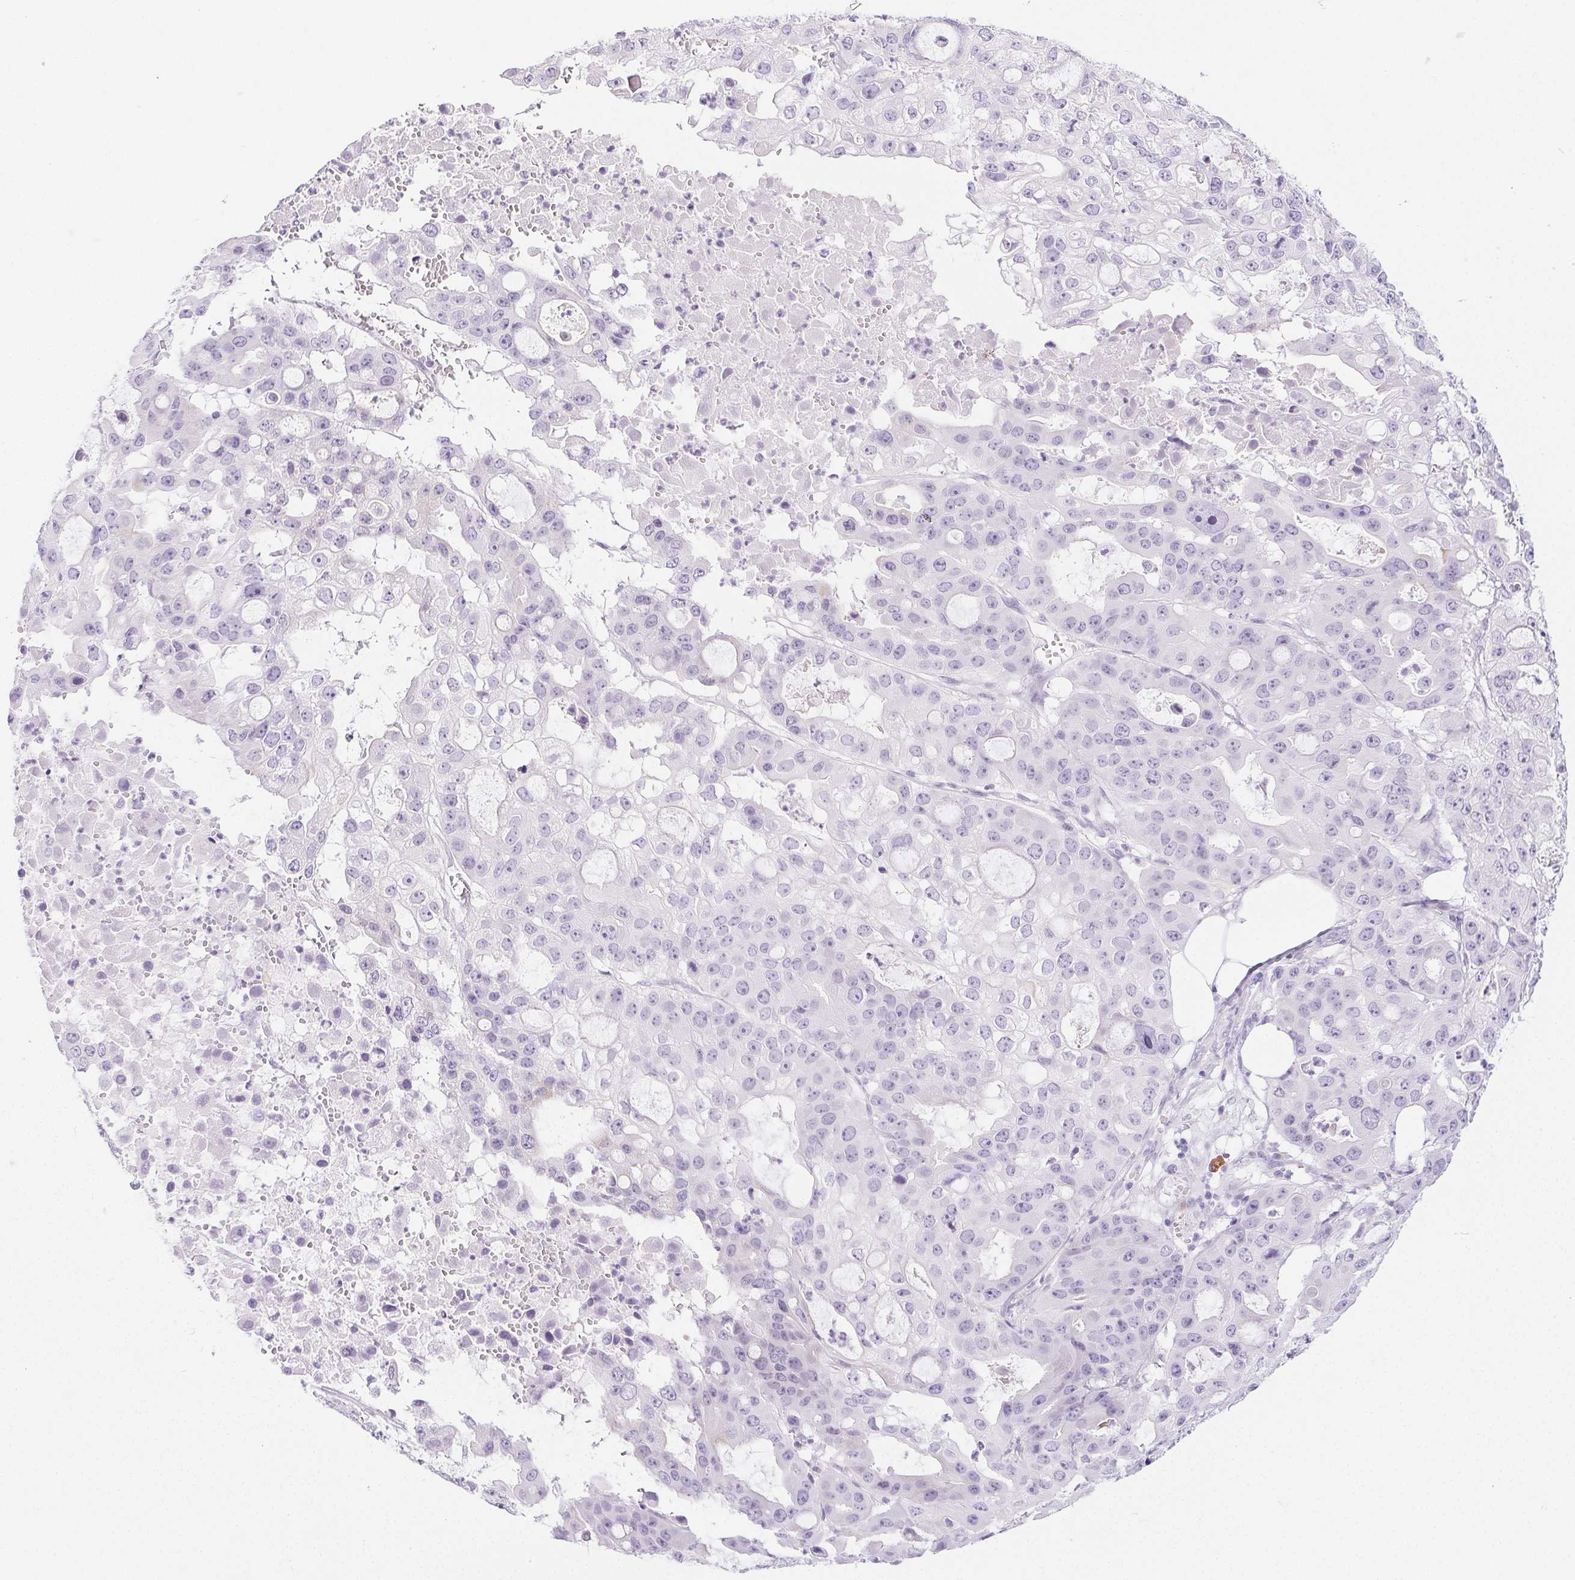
{"staining": {"intensity": "negative", "quantity": "none", "location": "none"}, "tissue": "ovarian cancer", "cell_type": "Tumor cells", "image_type": "cancer", "snomed": [{"axis": "morphology", "description": "Cystadenocarcinoma, serous, NOS"}, {"axis": "topography", "description": "Ovary"}], "caption": "This is a photomicrograph of immunohistochemistry staining of ovarian cancer (serous cystadenocarcinoma), which shows no staining in tumor cells. The staining is performed using DAB (3,3'-diaminobenzidine) brown chromogen with nuclei counter-stained in using hematoxylin.", "gene": "PI3", "patient": {"sex": "female", "age": 56}}